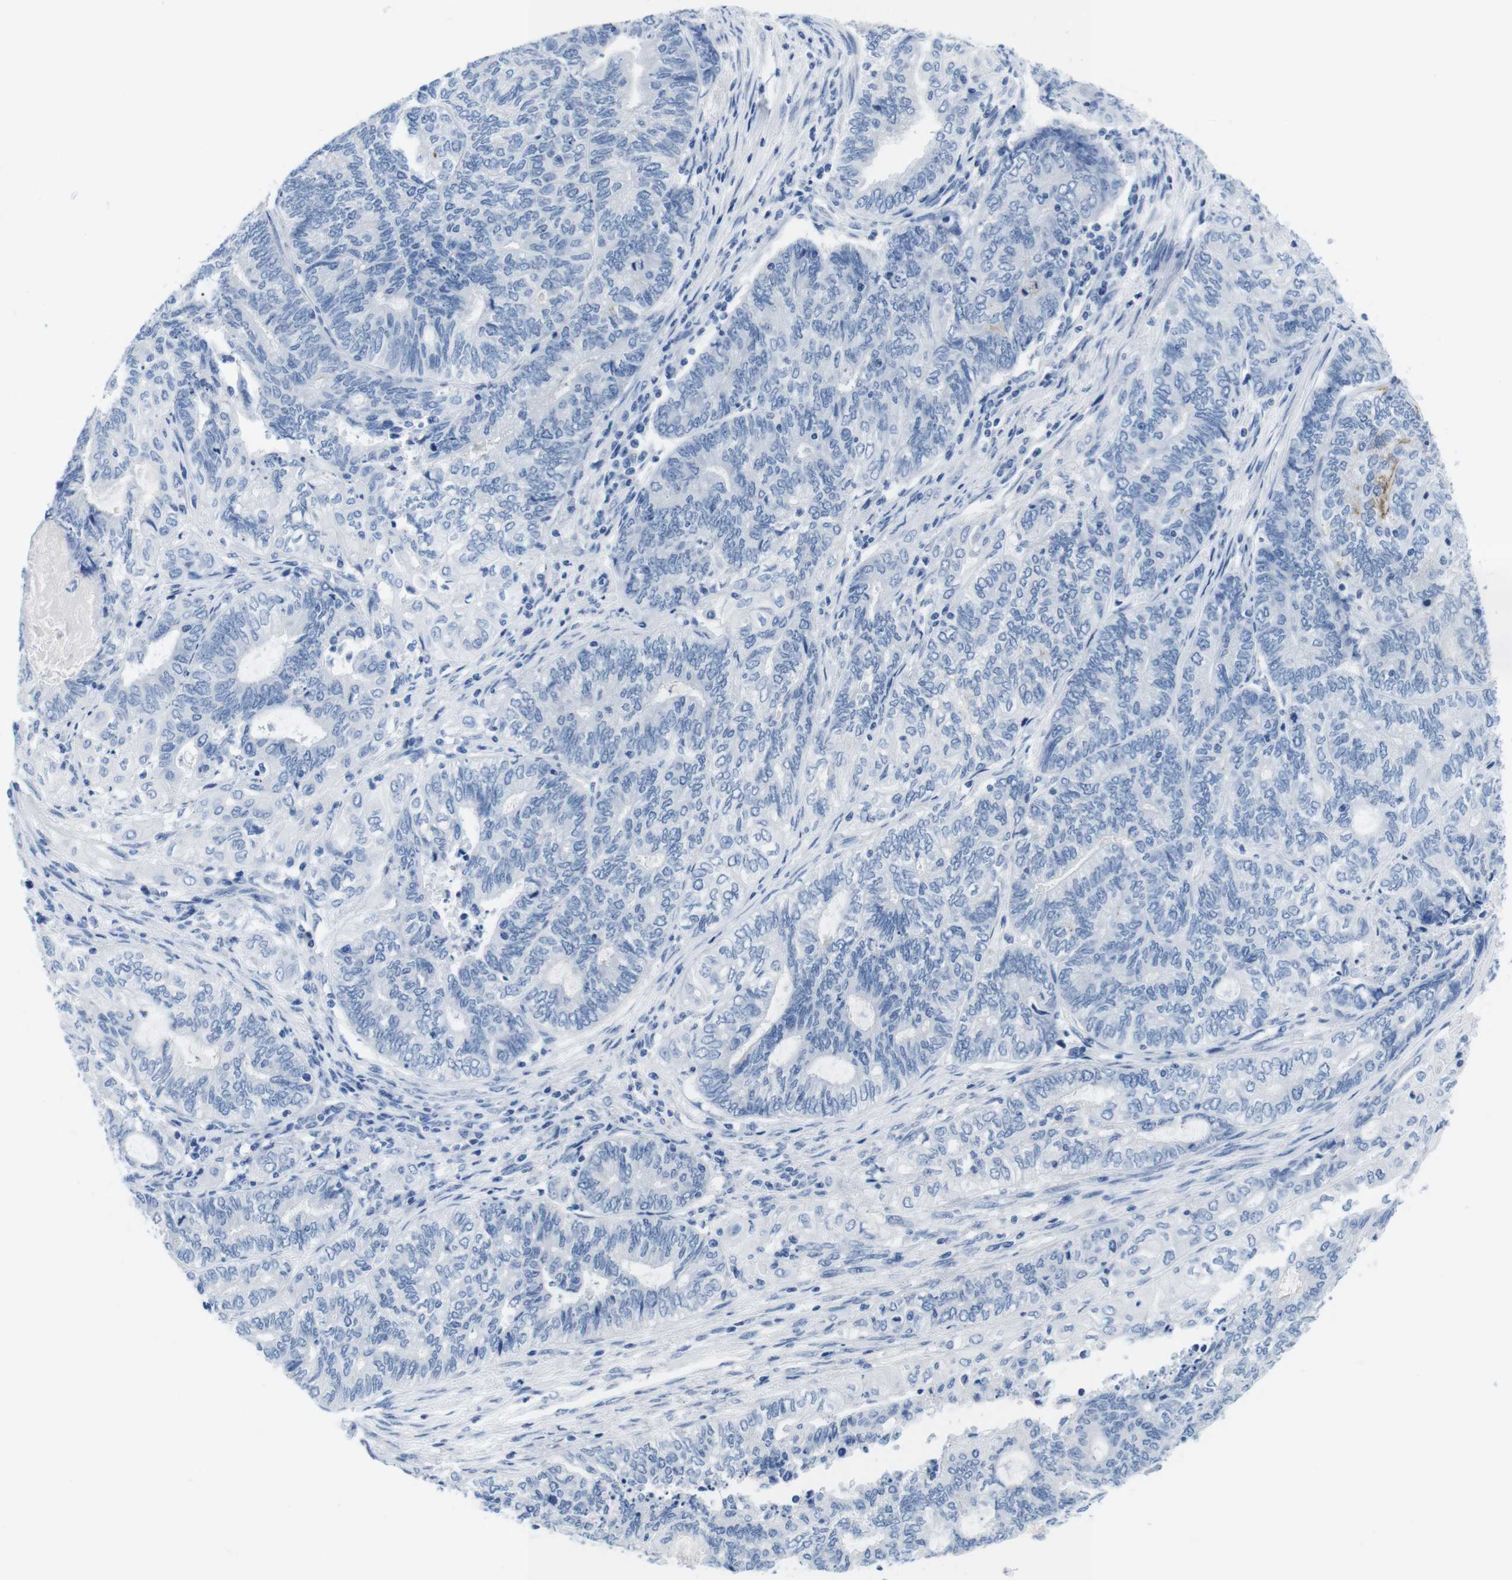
{"staining": {"intensity": "moderate", "quantity": "<25%", "location": "cytoplasmic/membranous"}, "tissue": "endometrial cancer", "cell_type": "Tumor cells", "image_type": "cancer", "snomed": [{"axis": "morphology", "description": "Adenocarcinoma, NOS"}, {"axis": "topography", "description": "Uterus"}, {"axis": "topography", "description": "Endometrium"}], "caption": "The micrograph displays immunohistochemical staining of endometrial adenocarcinoma. There is moderate cytoplasmic/membranous positivity is identified in about <25% of tumor cells.", "gene": "MAP6", "patient": {"sex": "female", "age": 70}}